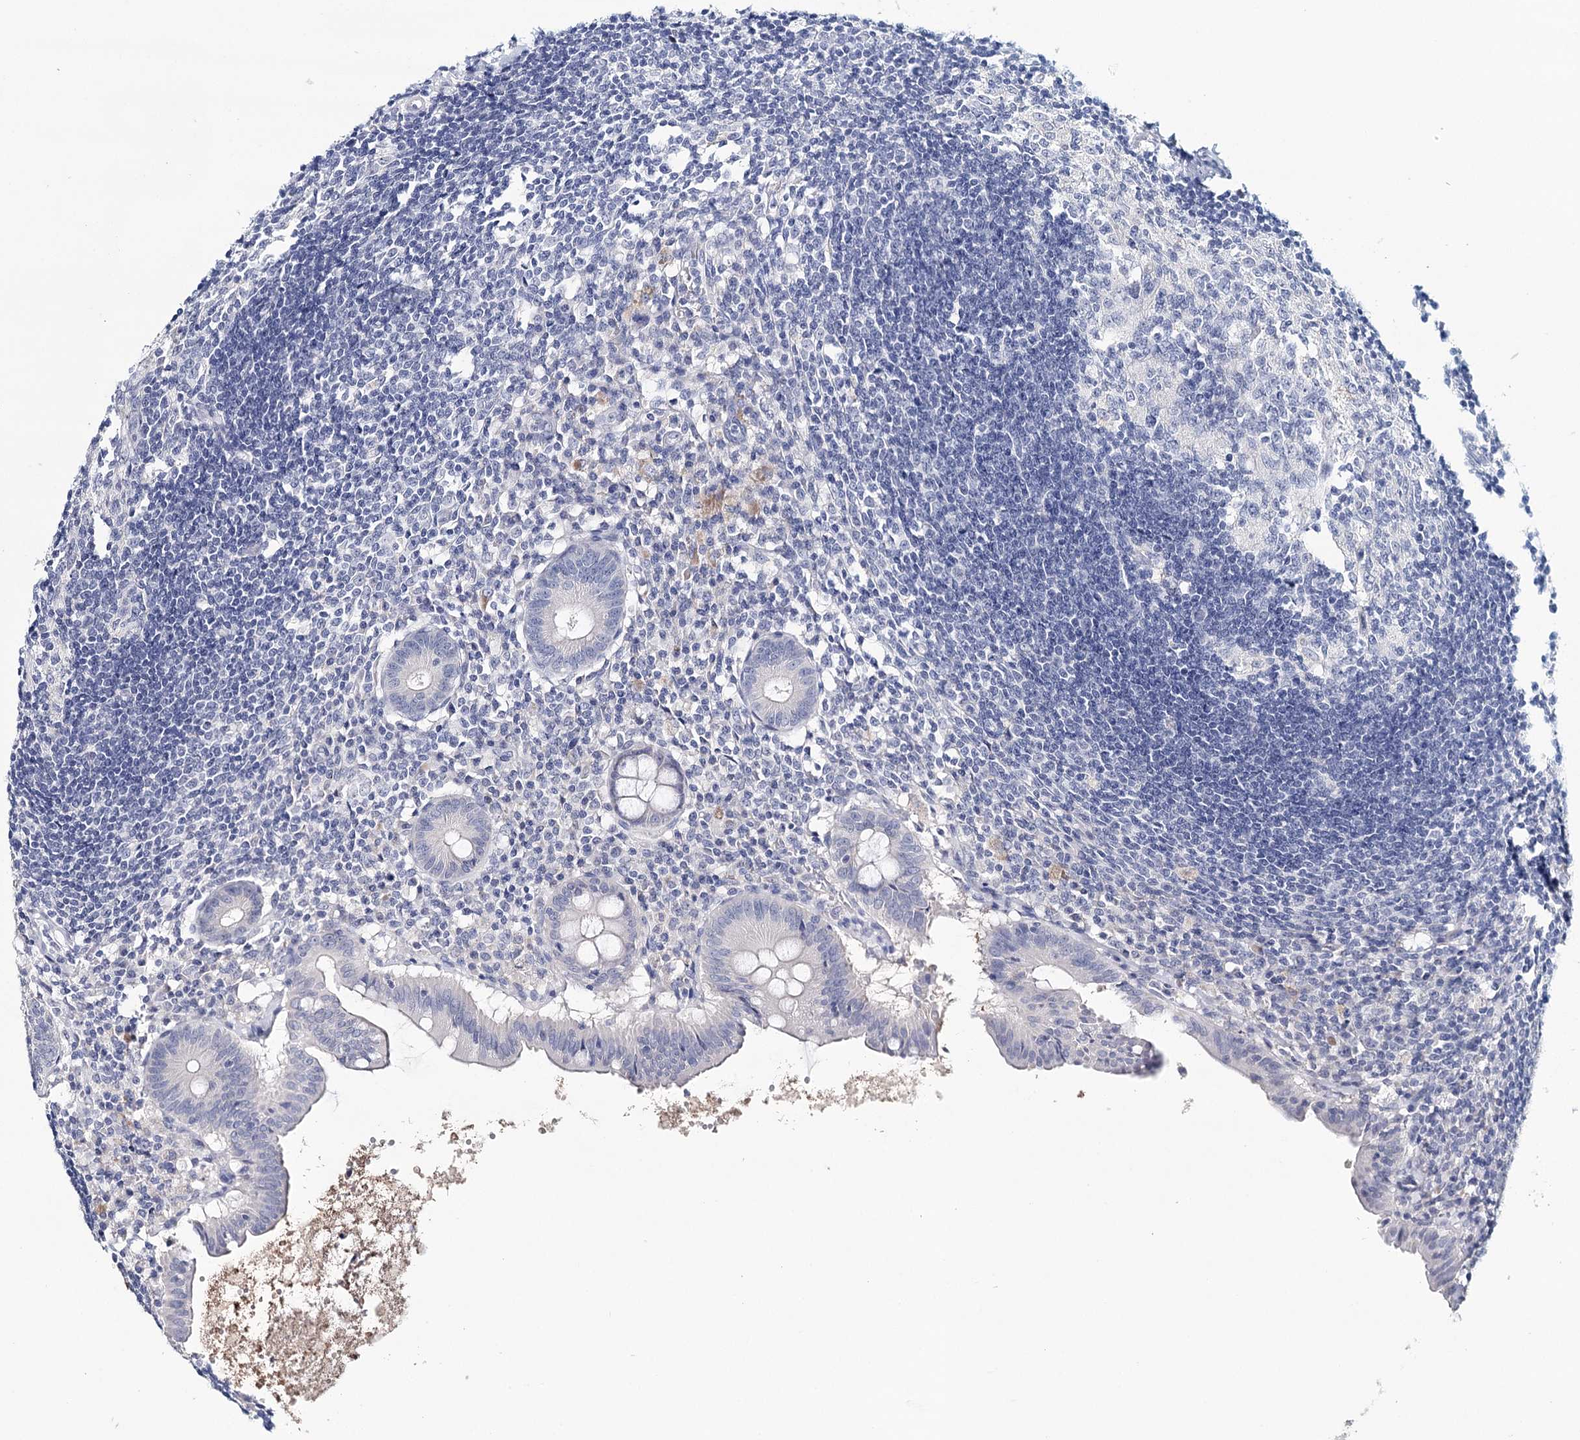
{"staining": {"intensity": "negative", "quantity": "none", "location": "none"}, "tissue": "appendix", "cell_type": "Glandular cells", "image_type": "normal", "snomed": [{"axis": "morphology", "description": "Normal tissue, NOS"}, {"axis": "topography", "description": "Appendix"}], "caption": "A high-resolution micrograph shows immunohistochemistry (IHC) staining of unremarkable appendix, which exhibits no significant positivity in glandular cells.", "gene": "HSPA4L", "patient": {"sex": "female", "age": 54}}